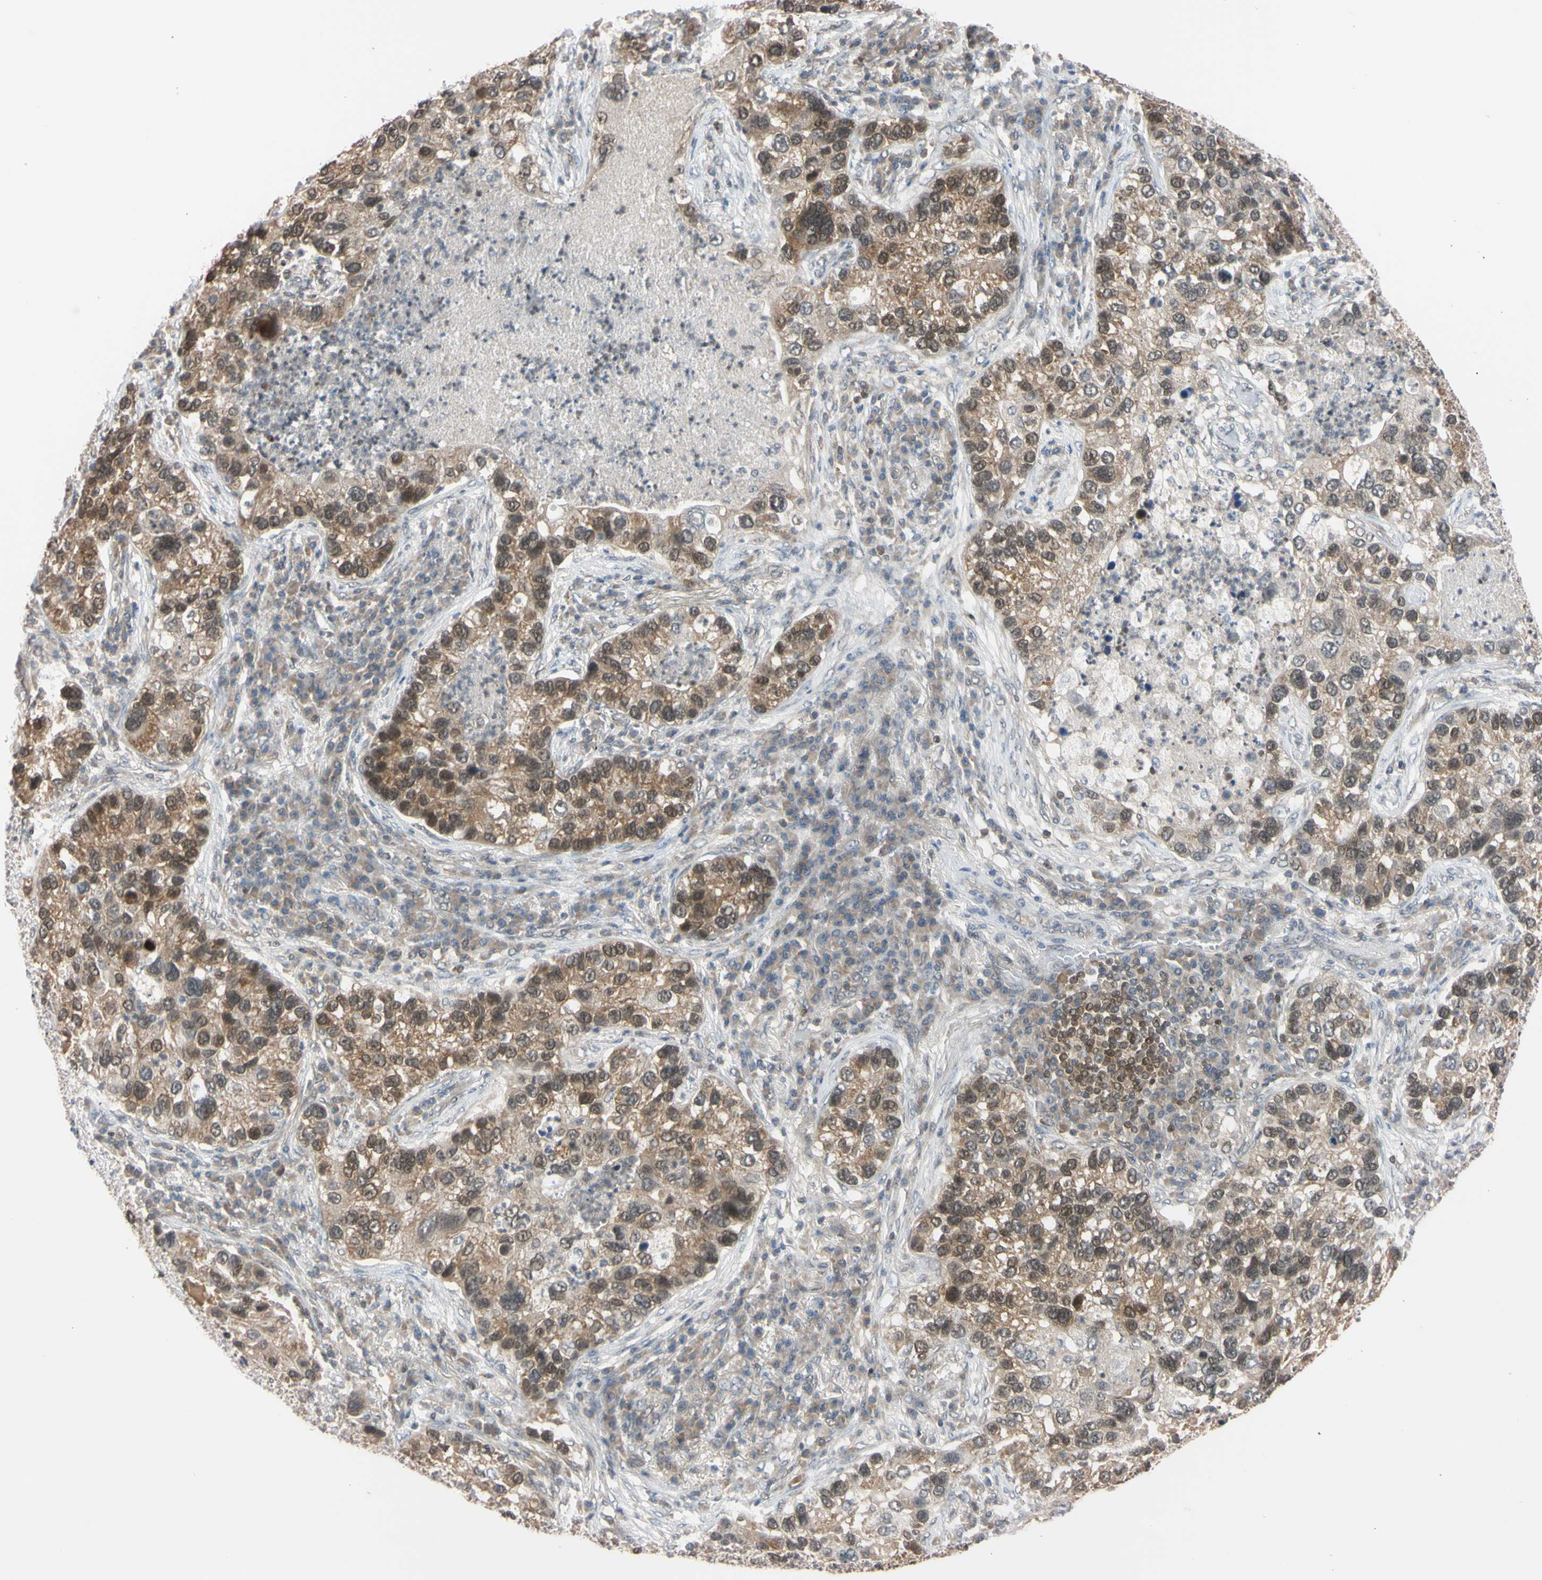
{"staining": {"intensity": "moderate", "quantity": ">75%", "location": "cytoplasmic/membranous,nuclear"}, "tissue": "lung cancer", "cell_type": "Tumor cells", "image_type": "cancer", "snomed": [{"axis": "morphology", "description": "Normal tissue, NOS"}, {"axis": "morphology", "description": "Adenocarcinoma, NOS"}, {"axis": "topography", "description": "Bronchus"}, {"axis": "topography", "description": "Lung"}], "caption": "Immunohistochemical staining of adenocarcinoma (lung) shows moderate cytoplasmic/membranous and nuclear protein staining in about >75% of tumor cells.", "gene": "UBE2I", "patient": {"sex": "male", "age": 54}}